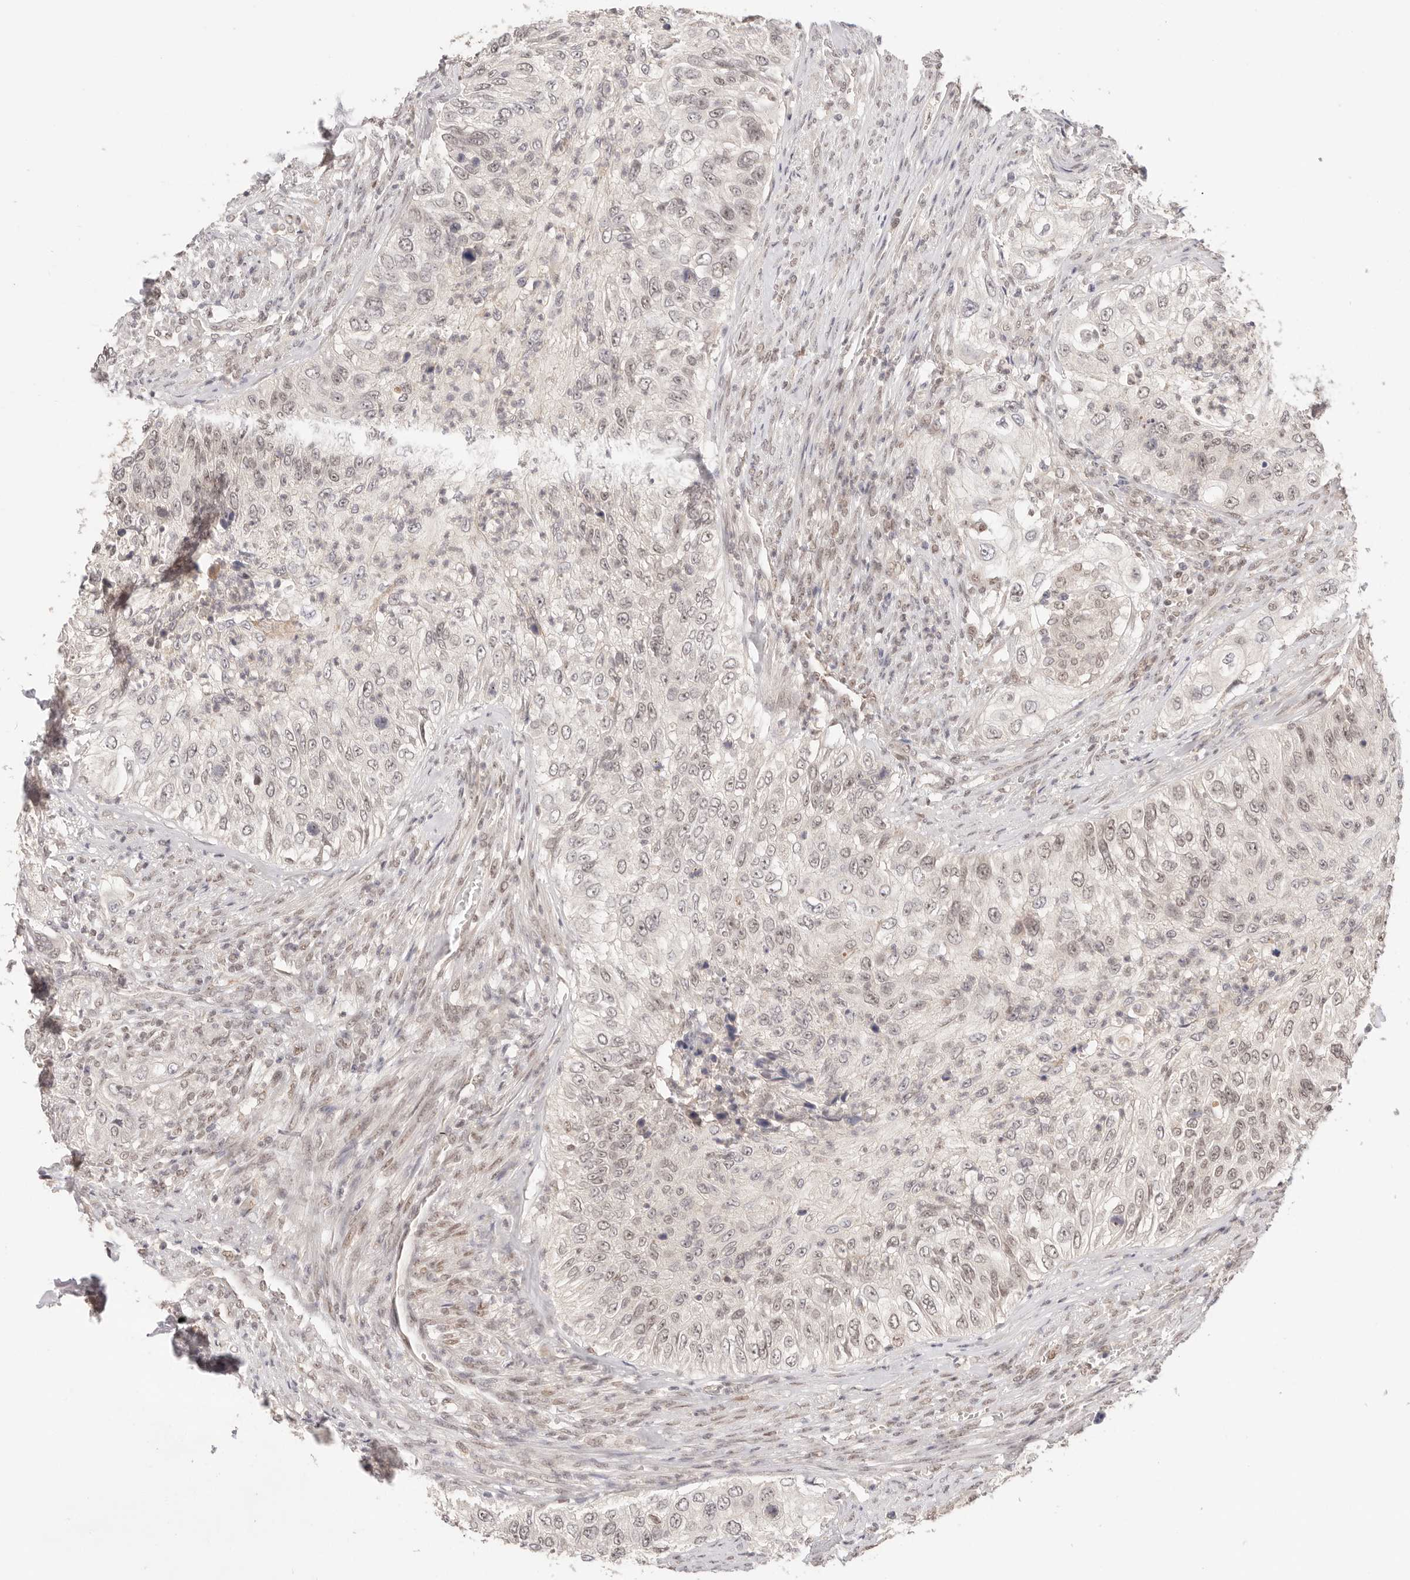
{"staining": {"intensity": "weak", "quantity": "25%-75%", "location": "nuclear"}, "tissue": "urothelial cancer", "cell_type": "Tumor cells", "image_type": "cancer", "snomed": [{"axis": "morphology", "description": "Urothelial carcinoma, High grade"}, {"axis": "topography", "description": "Urinary bladder"}], "caption": "Urothelial cancer stained with a brown dye shows weak nuclear positive expression in approximately 25%-75% of tumor cells.", "gene": "RFC3", "patient": {"sex": "female", "age": 60}}